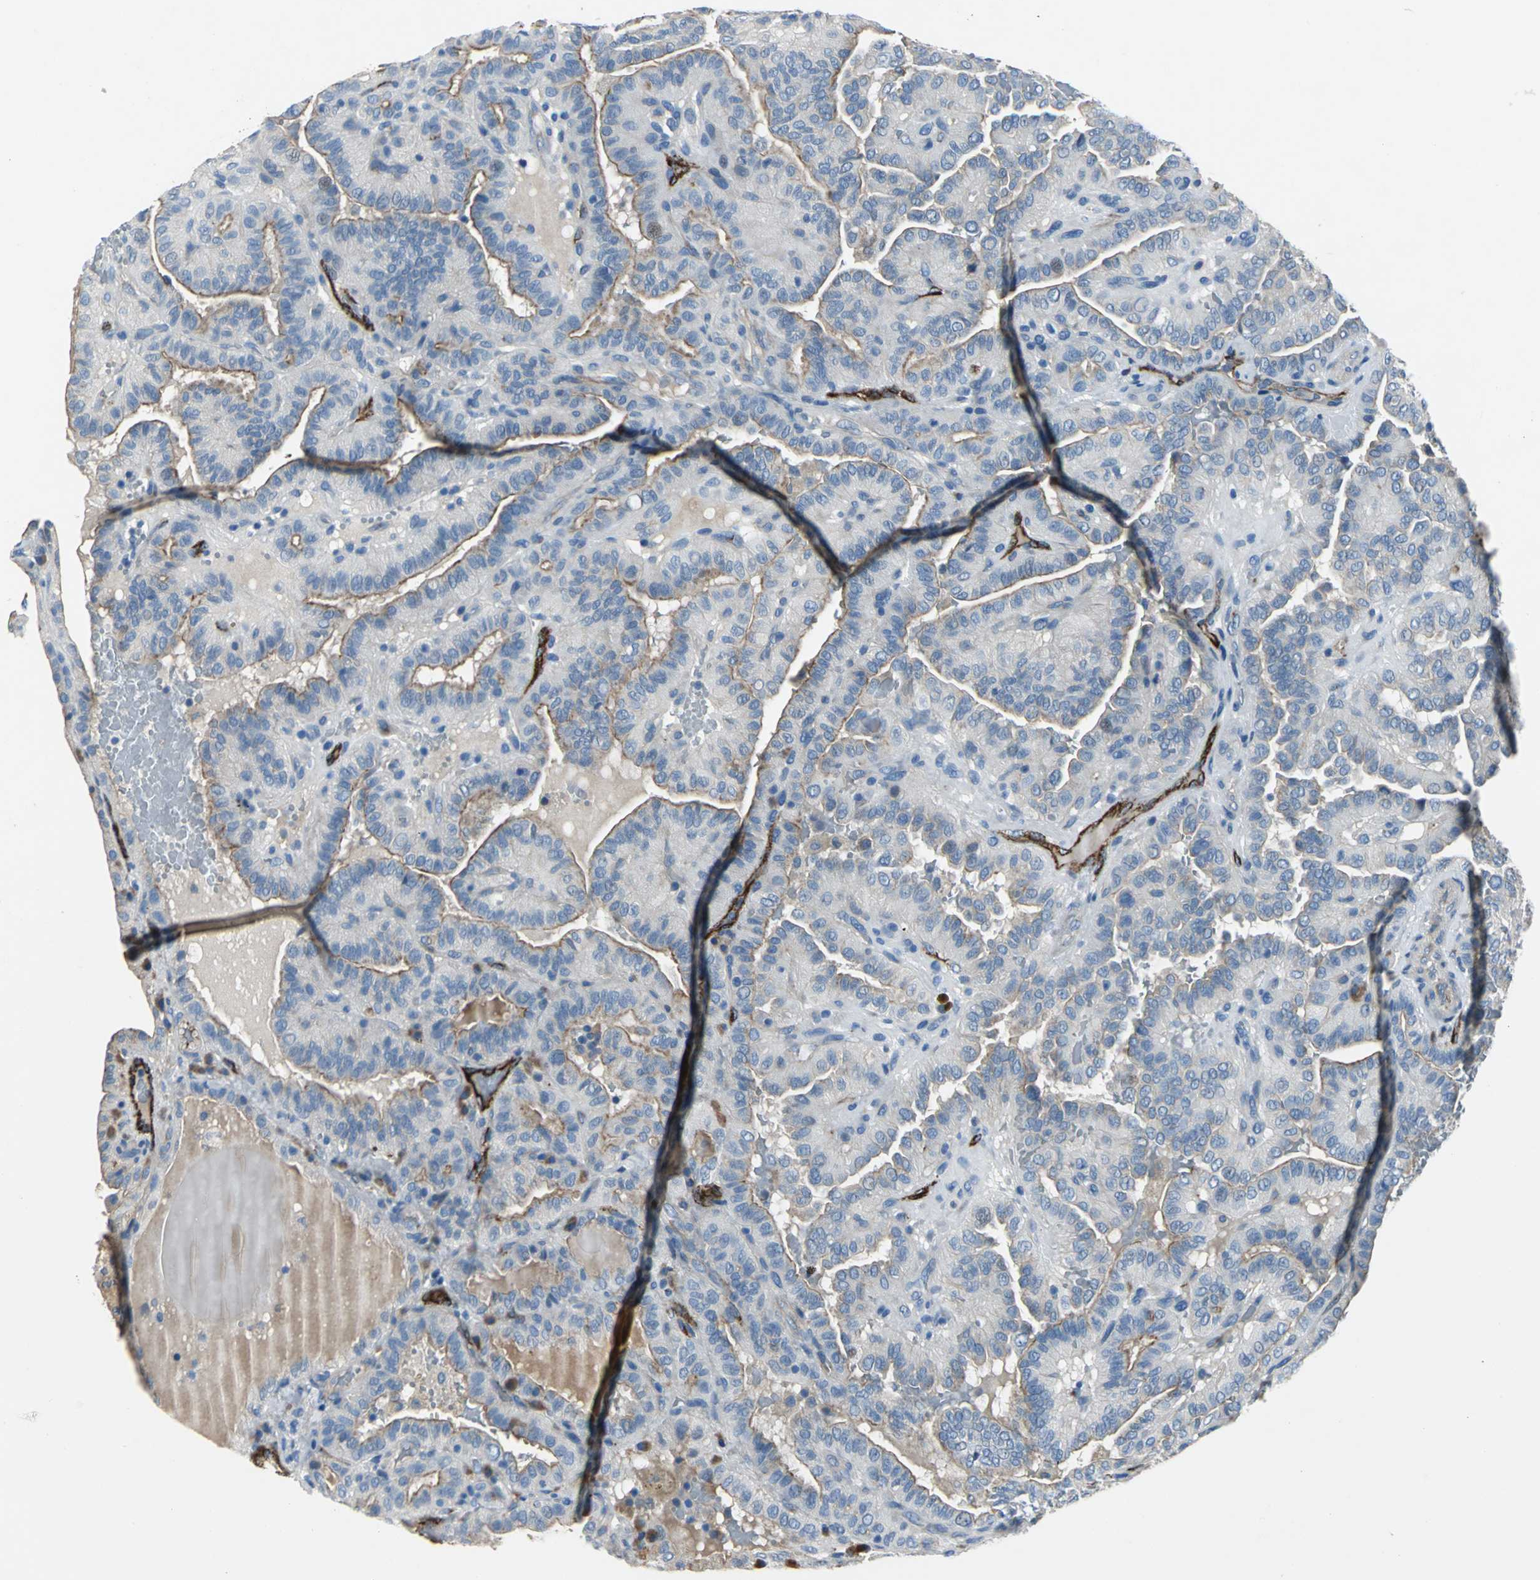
{"staining": {"intensity": "moderate", "quantity": "25%-75%", "location": "cytoplasmic/membranous"}, "tissue": "thyroid cancer", "cell_type": "Tumor cells", "image_type": "cancer", "snomed": [{"axis": "morphology", "description": "Papillary adenocarcinoma, NOS"}, {"axis": "topography", "description": "Thyroid gland"}], "caption": "DAB immunohistochemical staining of human thyroid cancer (papillary adenocarcinoma) shows moderate cytoplasmic/membranous protein expression in approximately 25%-75% of tumor cells.", "gene": "SELP", "patient": {"sex": "male", "age": 77}}